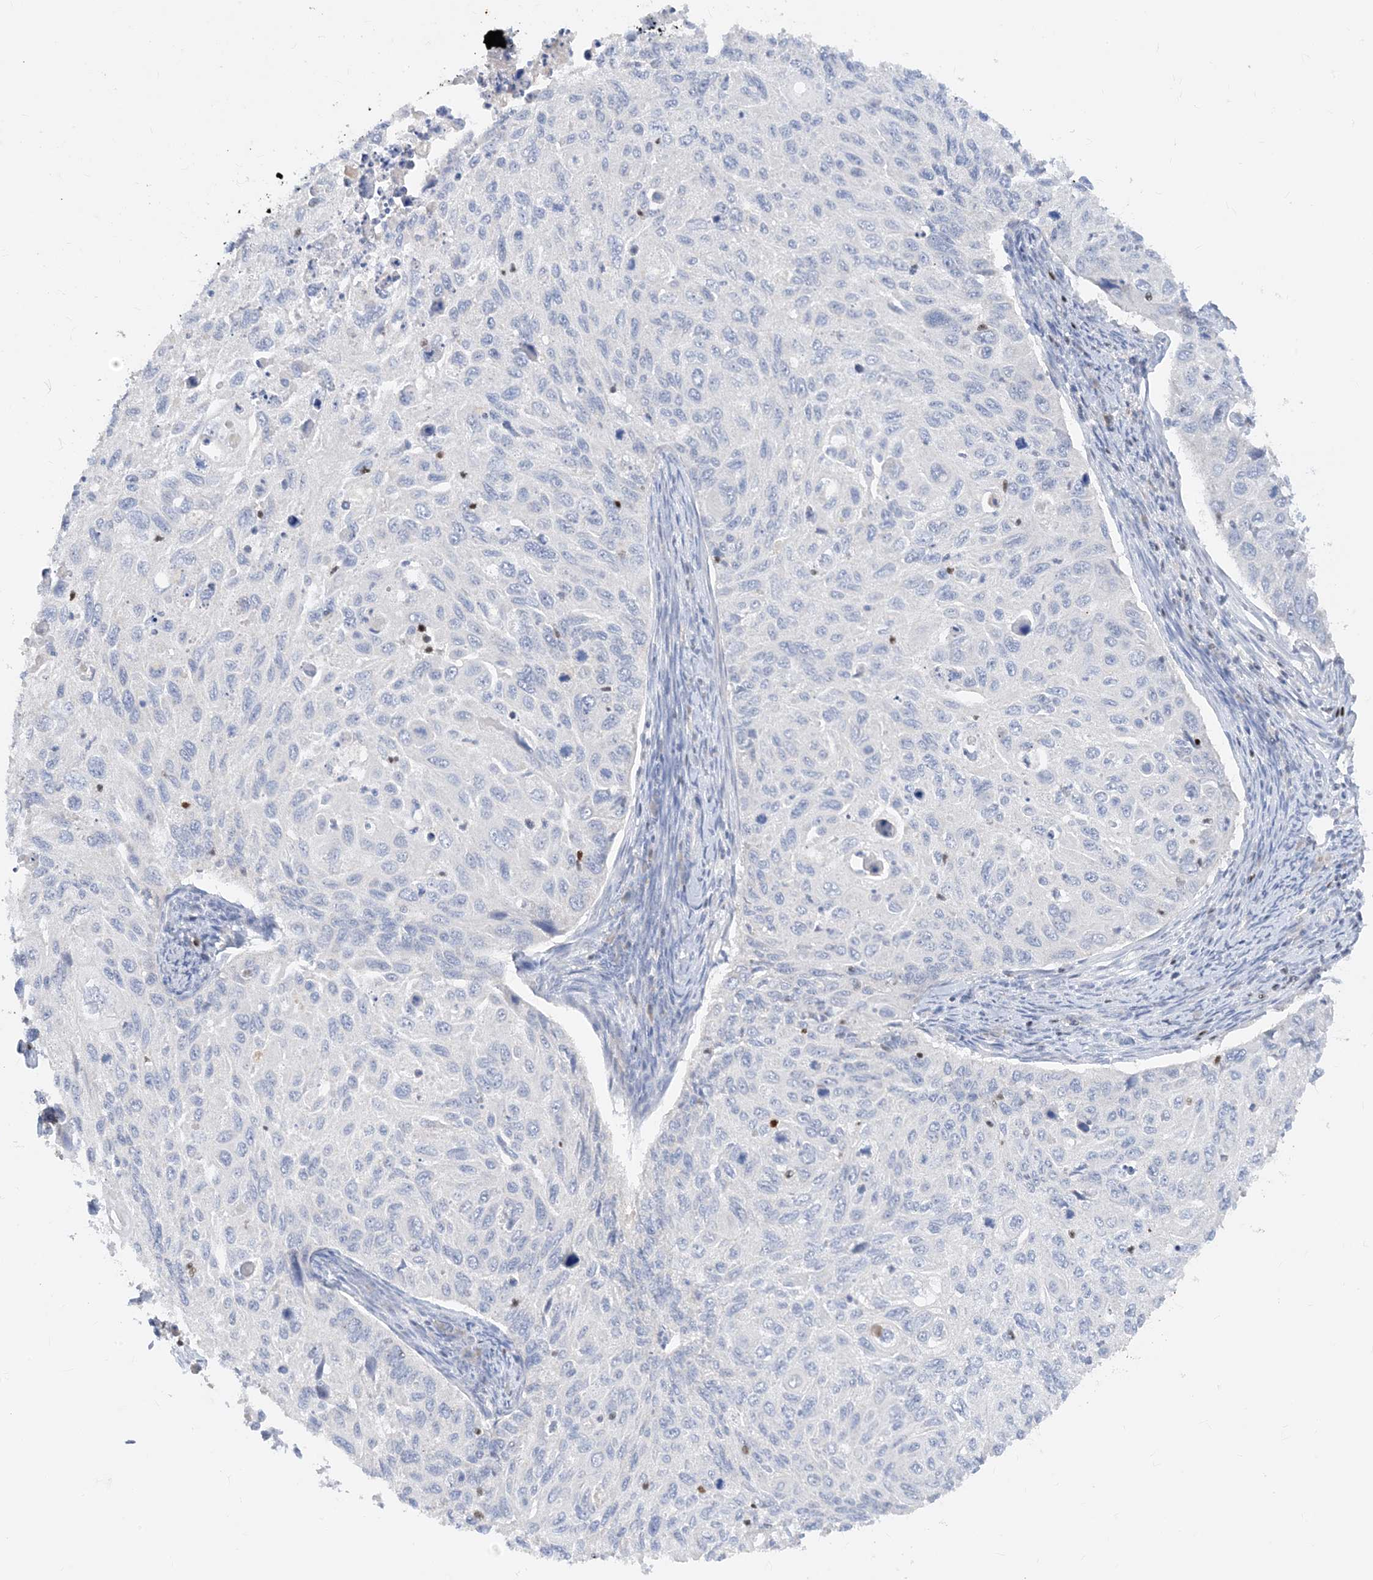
{"staining": {"intensity": "negative", "quantity": "none", "location": "none"}, "tissue": "cervical cancer", "cell_type": "Tumor cells", "image_type": "cancer", "snomed": [{"axis": "morphology", "description": "Squamous cell carcinoma, NOS"}, {"axis": "topography", "description": "Cervix"}], "caption": "An immunohistochemistry micrograph of cervical squamous cell carcinoma is shown. There is no staining in tumor cells of cervical squamous cell carcinoma.", "gene": "TBX21", "patient": {"sex": "female", "age": 70}}